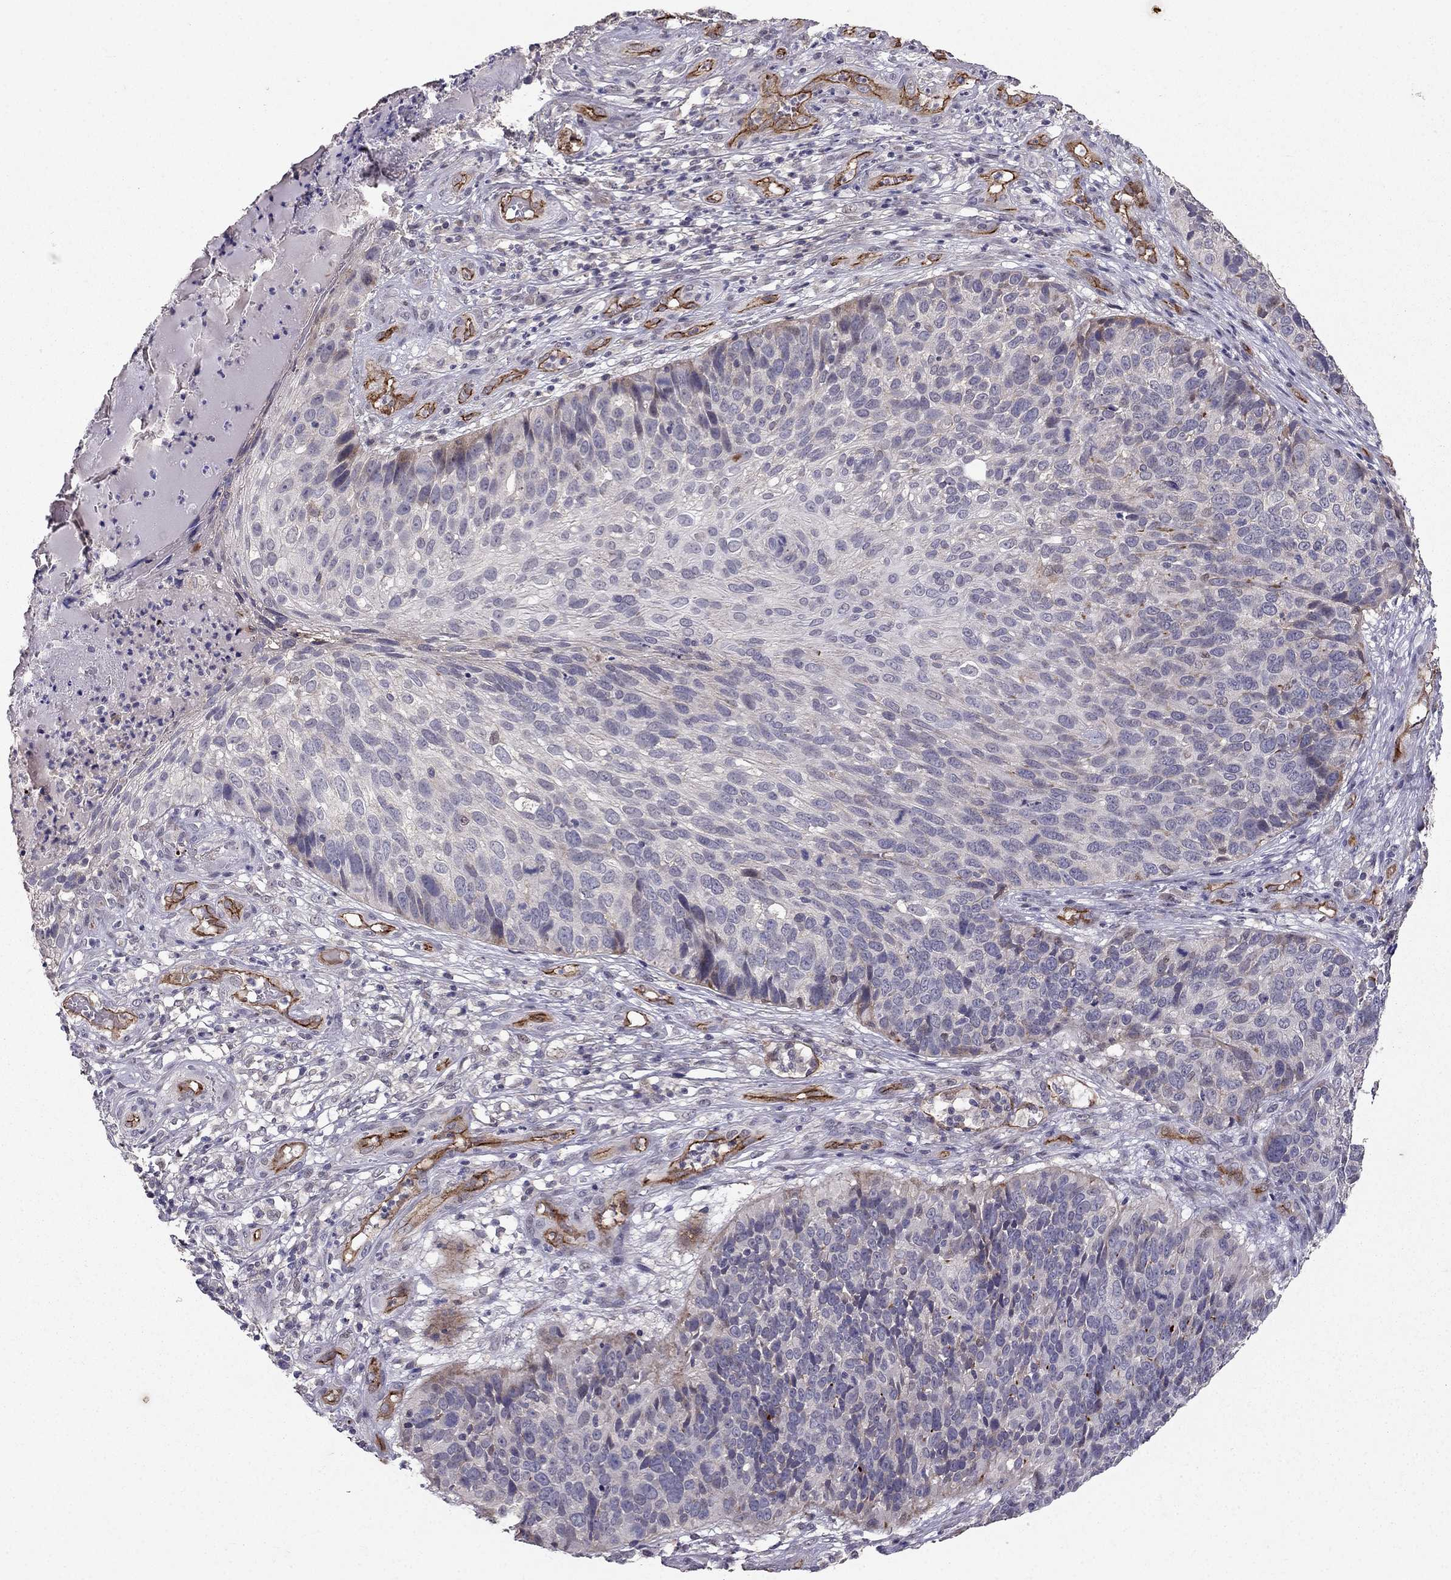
{"staining": {"intensity": "negative", "quantity": "none", "location": "none"}, "tissue": "skin cancer", "cell_type": "Tumor cells", "image_type": "cancer", "snomed": [{"axis": "morphology", "description": "Squamous cell carcinoma, NOS"}, {"axis": "topography", "description": "Skin"}], "caption": "Immunohistochemistry photomicrograph of skin squamous cell carcinoma stained for a protein (brown), which shows no positivity in tumor cells. The staining was performed using DAB to visualize the protein expression in brown, while the nuclei were stained in blue with hematoxylin (Magnification: 20x).", "gene": "RASIP1", "patient": {"sex": "male", "age": 92}}